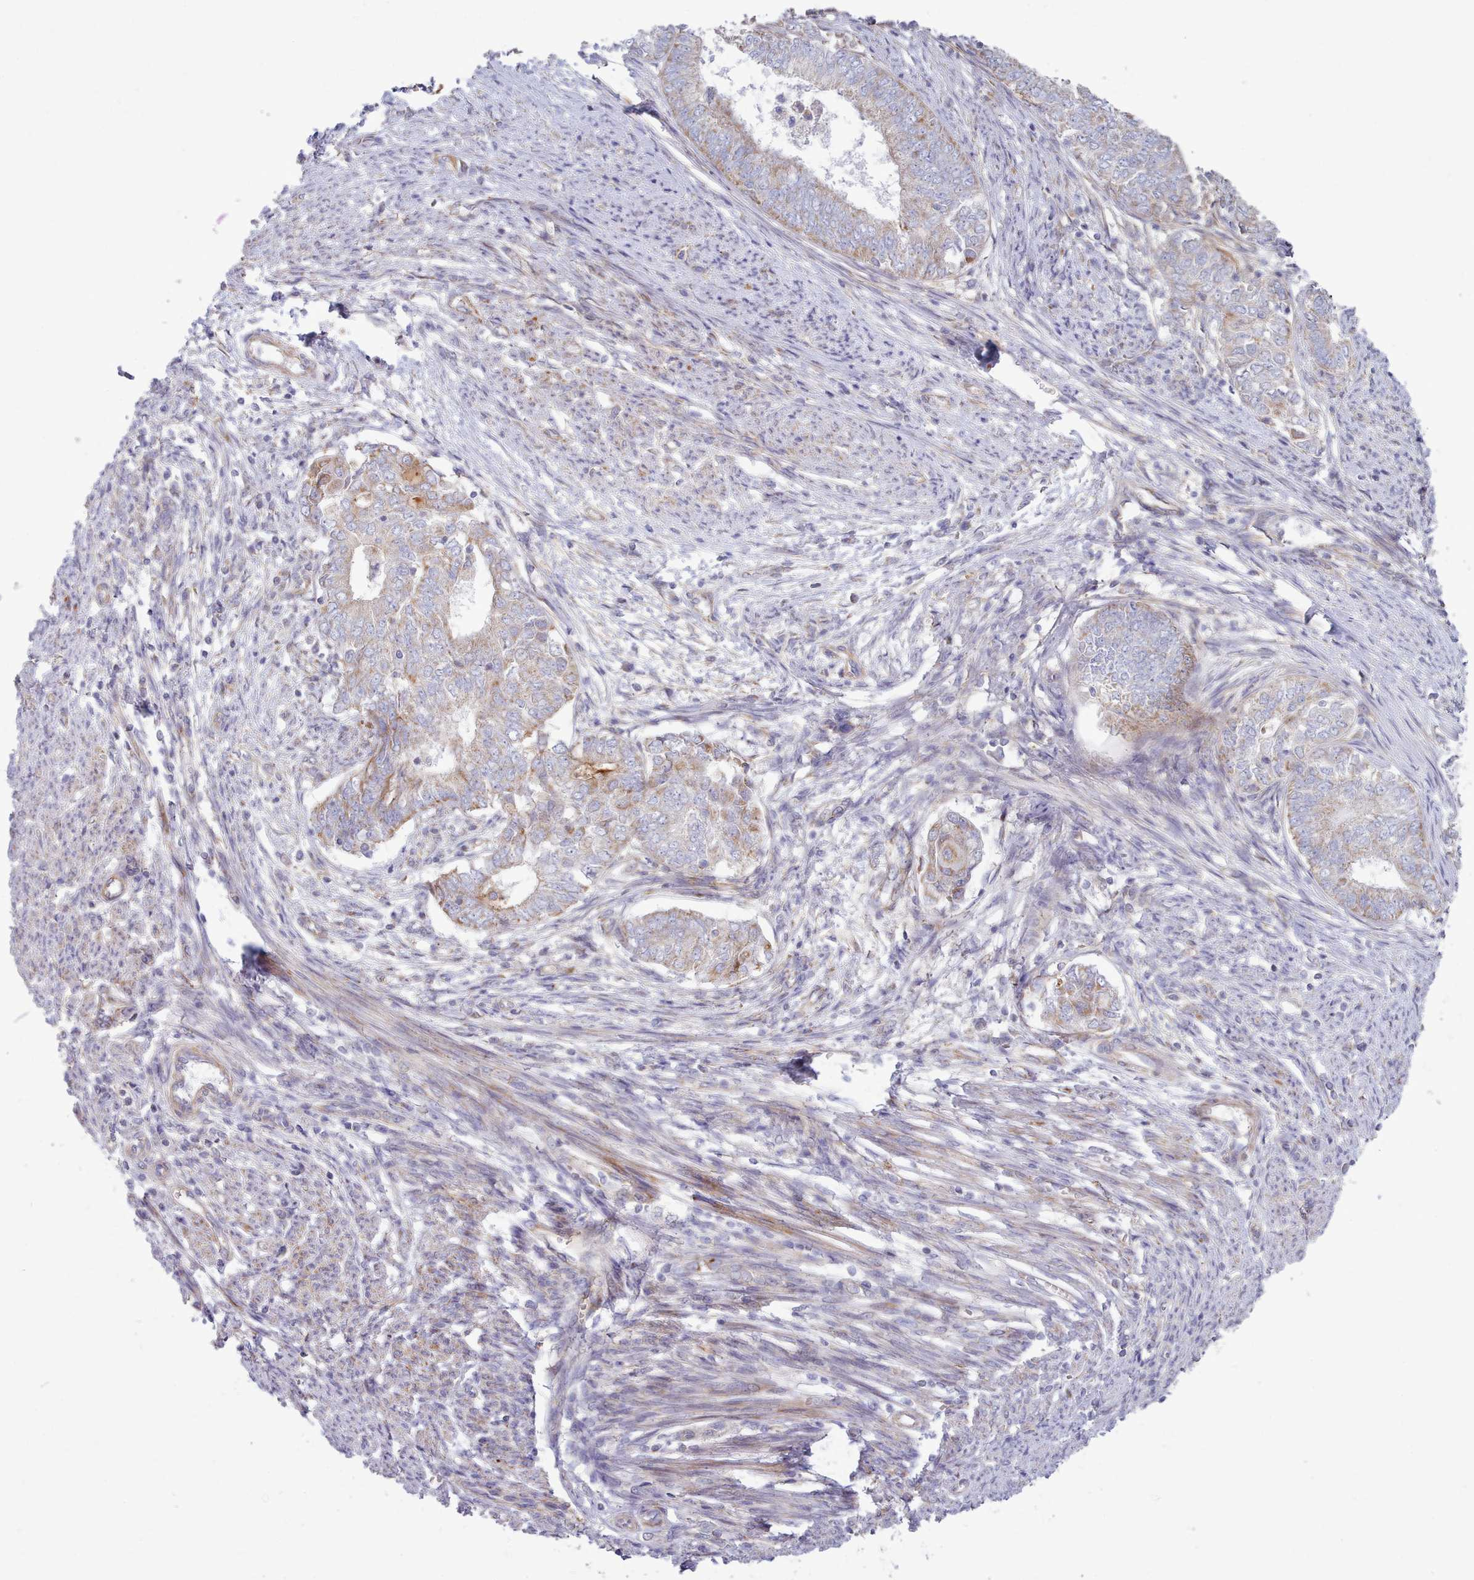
{"staining": {"intensity": "weak", "quantity": "25%-75%", "location": "cytoplasmic/membranous"}, "tissue": "endometrial cancer", "cell_type": "Tumor cells", "image_type": "cancer", "snomed": [{"axis": "morphology", "description": "Adenocarcinoma, NOS"}, {"axis": "topography", "description": "Endometrium"}], "caption": "Tumor cells exhibit weak cytoplasmic/membranous staining in approximately 25%-75% of cells in adenocarcinoma (endometrial). Using DAB (brown) and hematoxylin (blue) stains, captured at high magnification using brightfield microscopy.", "gene": "MRPL21", "patient": {"sex": "female", "age": 62}}